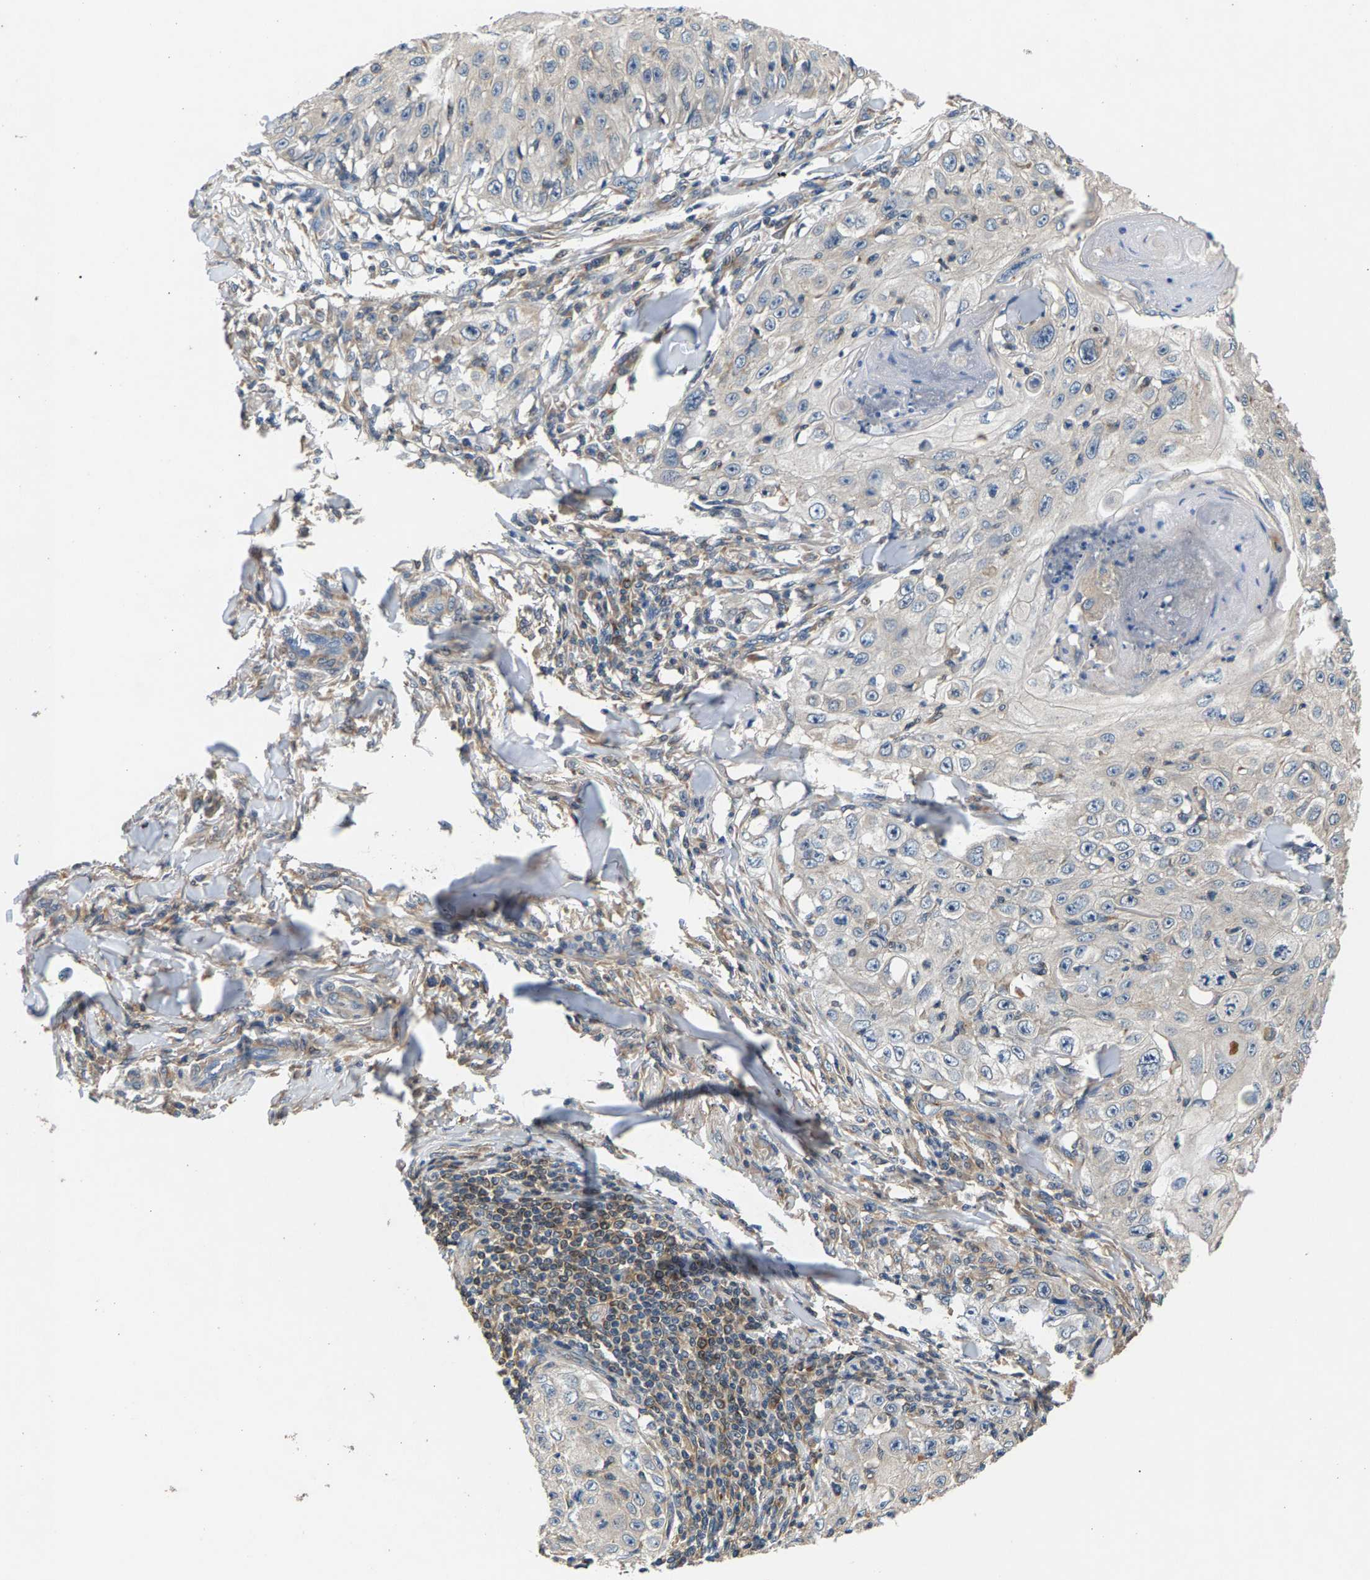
{"staining": {"intensity": "negative", "quantity": "none", "location": "none"}, "tissue": "skin cancer", "cell_type": "Tumor cells", "image_type": "cancer", "snomed": [{"axis": "morphology", "description": "Squamous cell carcinoma, NOS"}, {"axis": "topography", "description": "Skin"}], "caption": "High power microscopy histopathology image of an IHC micrograph of skin squamous cell carcinoma, revealing no significant positivity in tumor cells.", "gene": "NT5C", "patient": {"sex": "male", "age": 86}}